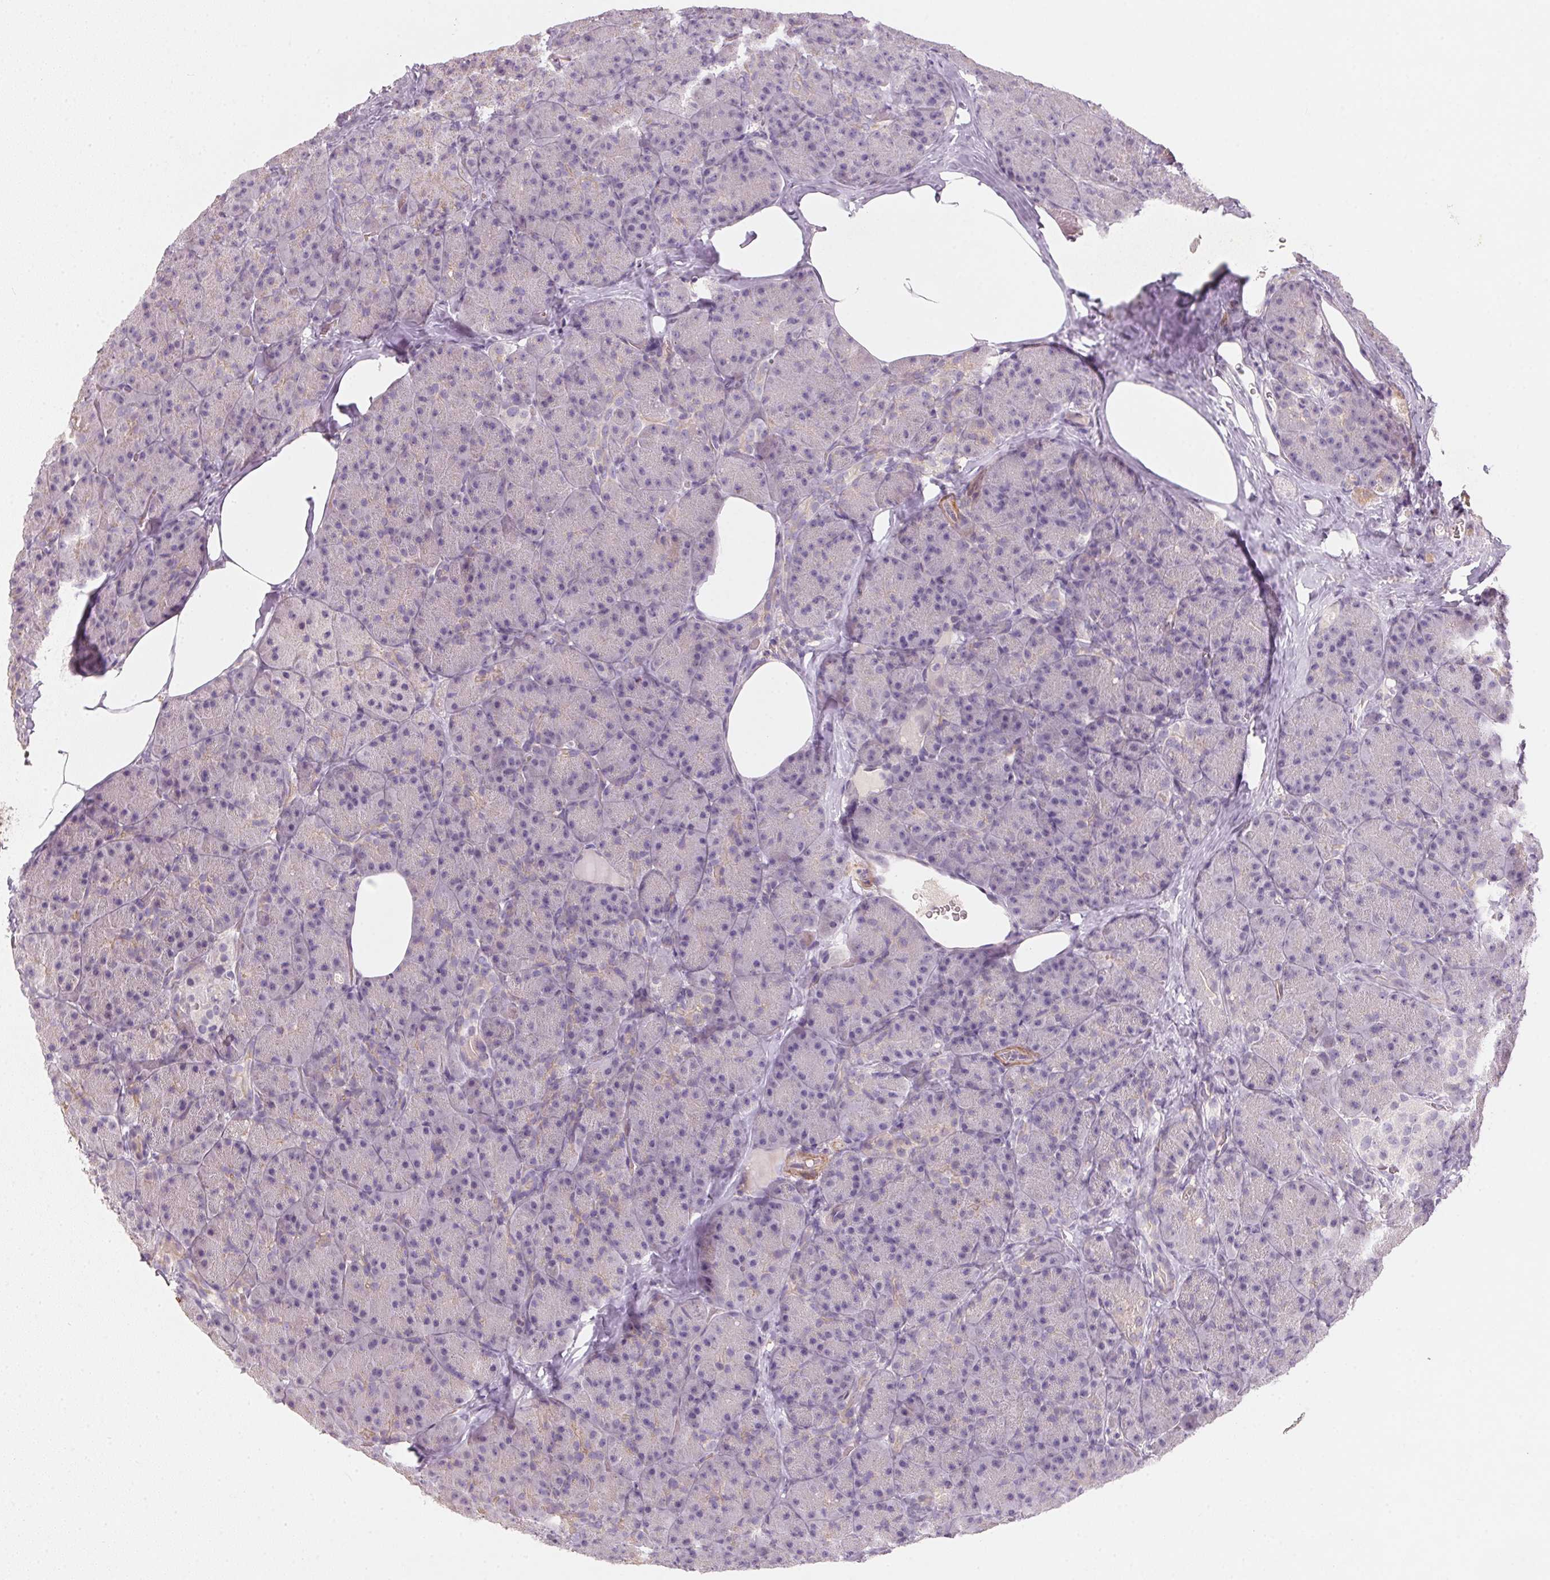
{"staining": {"intensity": "negative", "quantity": "none", "location": "none"}, "tissue": "pancreas", "cell_type": "Exocrine glandular cells", "image_type": "normal", "snomed": [{"axis": "morphology", "description": "Normal tissue, NOS"}, {"axis": "topography", "description": "Pancreas"}], "caption": "Immunohistochemistry (IHC) micrograph of normal pancreas: human pancreas stained with DAB reveals no significant protein staining in exocrine glandular cells.", "gene": "KCNK15", "patient": {"sex": "male", "age": 57}}